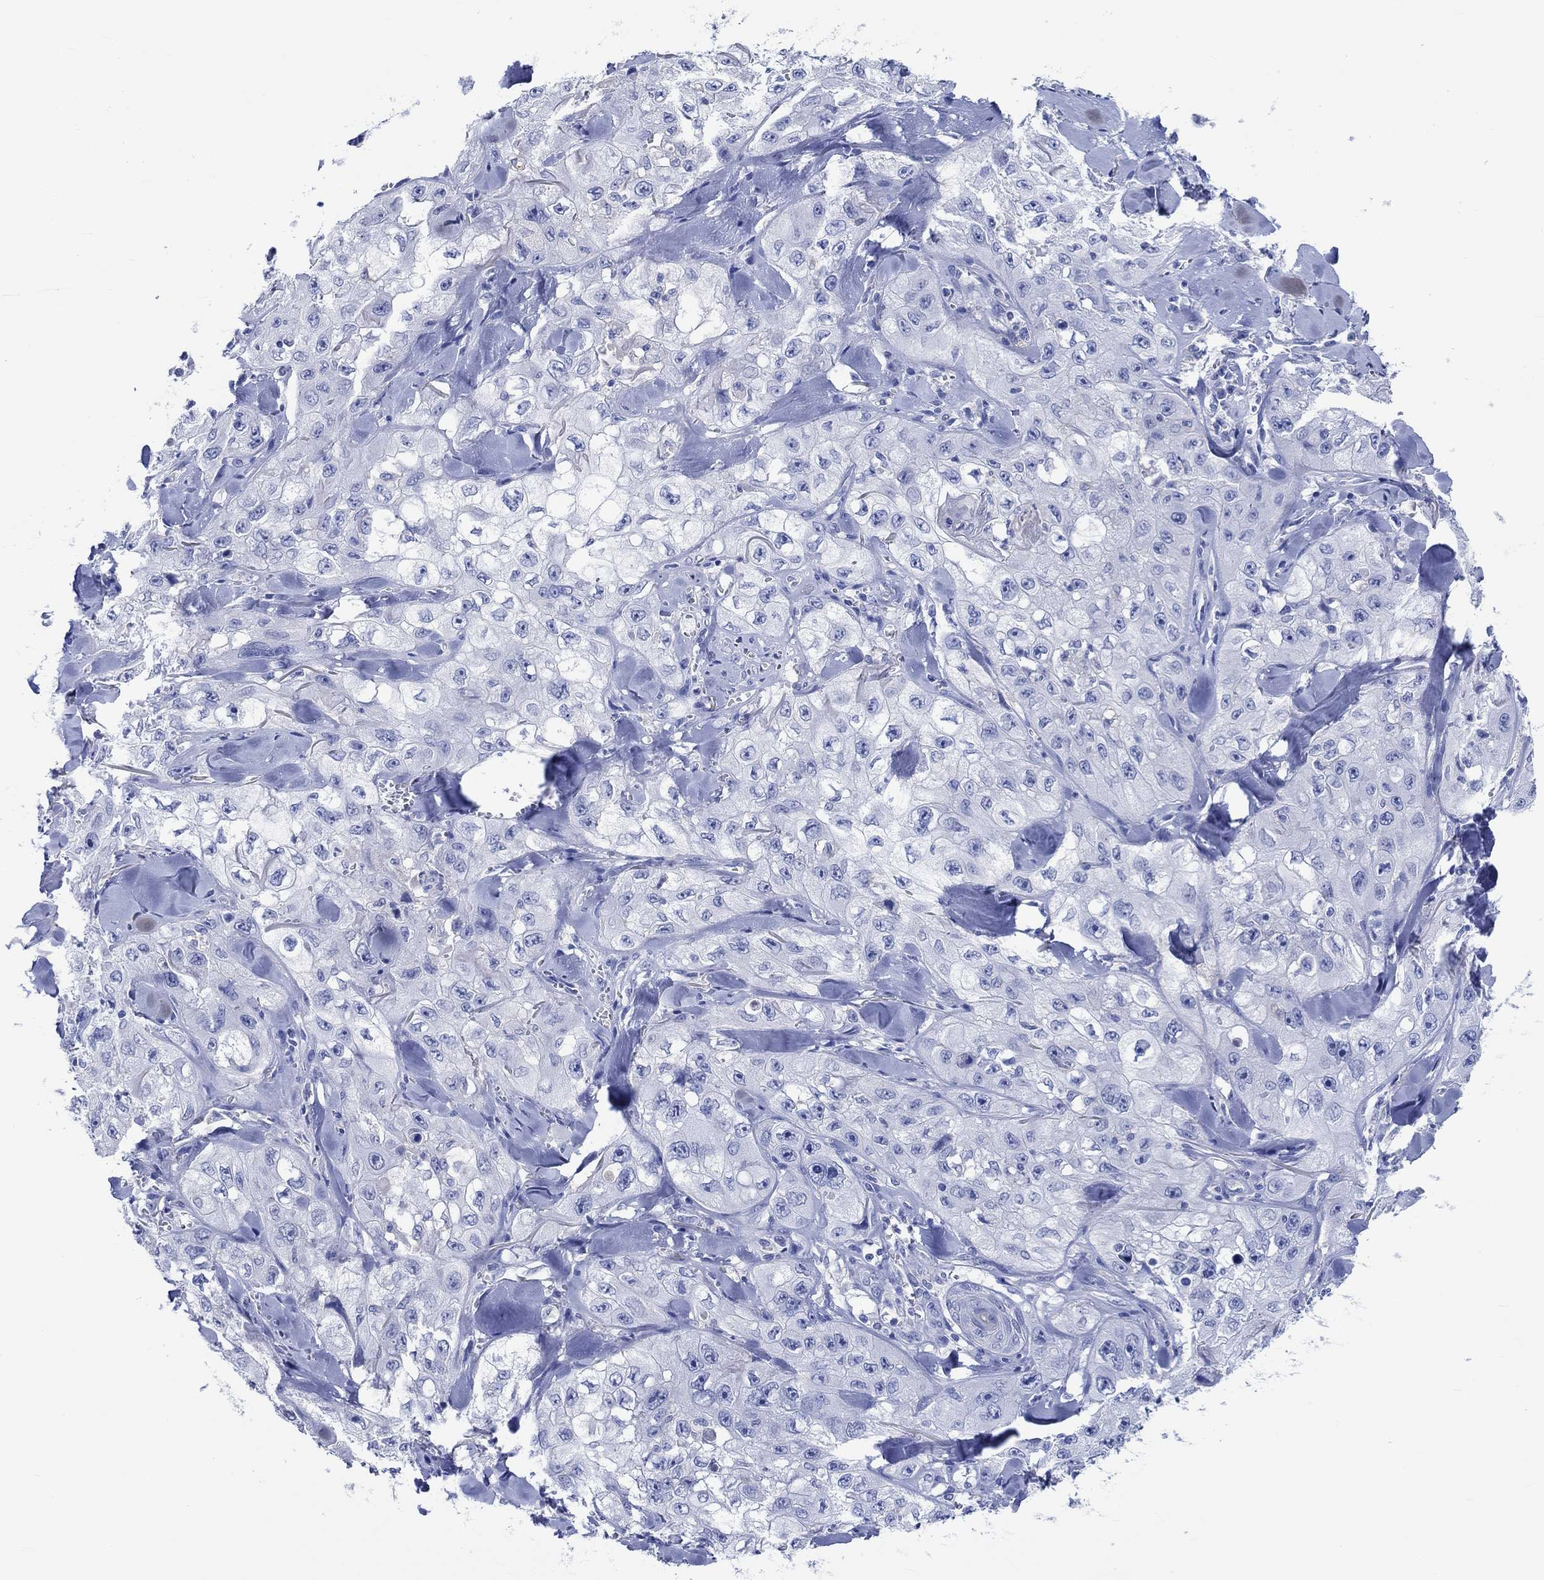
{"staining": {"intensity": "negative", "quantity": "none", "location": "none"}, "tissue": "skin cancer", "cell_type": "Tumor cells", "image_type": "cancer", "snomed": [{"axis": "morphology", "description": "Squamous cell carcinoma, NOS"}, {"axis": "topography", "description": "Skin"}, {"axis": "topography", "description": "Subcutis"}], "caption": "The histopathology image demonstrates no significant staining in tumor cells of squamous cell carcinoma (skin).", "gene": "SHISA4", "patient": {"sex": "male", "age": 73}}